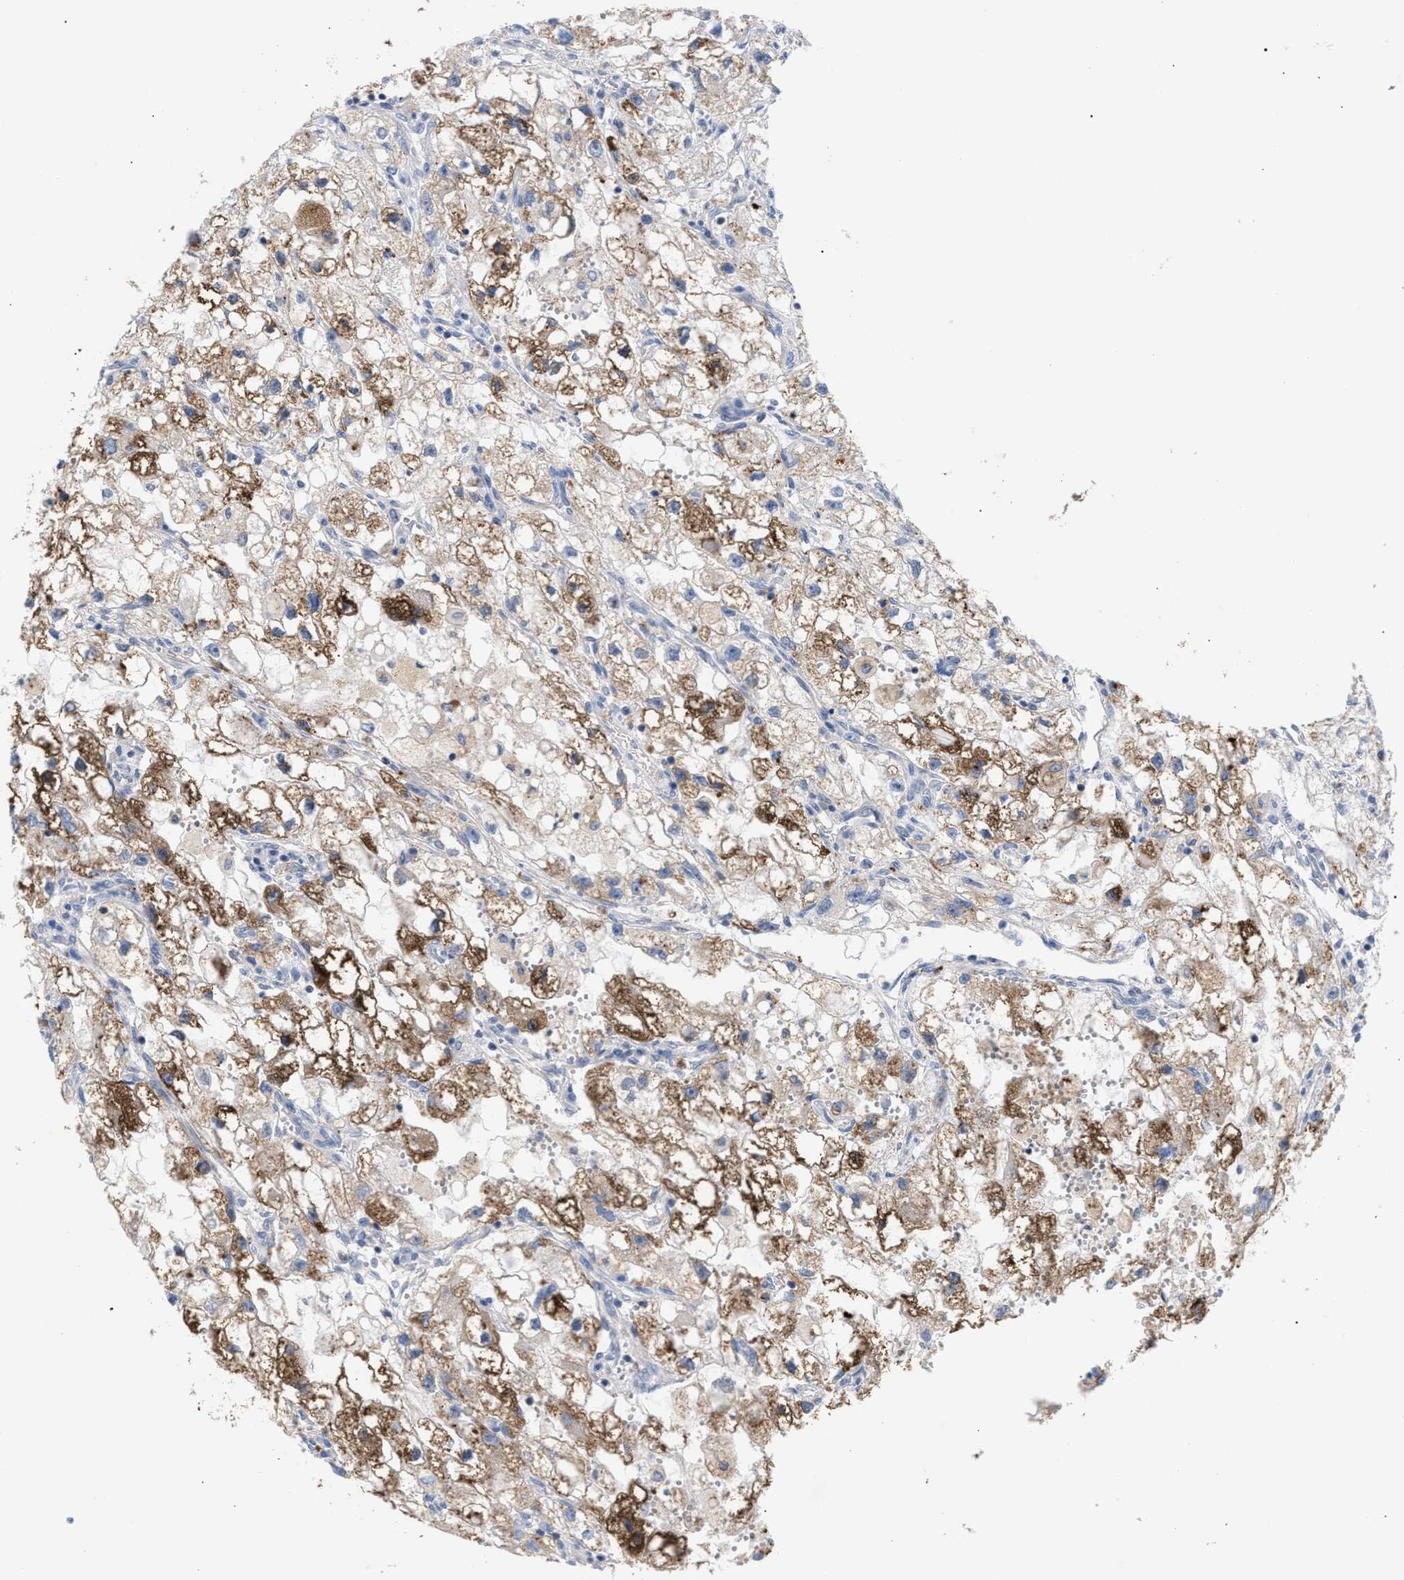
{"staining": {"intensity": "moderate", "quantity": ">75%", "location": "cytoplasmic/membranous"}, "tissue": "renal cancer", "cell_type": "Tumor cells", "image_type": "cancer", "snomed": [{"axis": "morphology", "description": "Adenocarcinoma, NOS"}, {"axis": "topography", "description": "Kidney"}], "caption": "Immunohistochemistry (IHC) staining of renal cancer (adenocarcinoma), which shows medium levels of moderate cytoplasmic/membranous positivity in approximately >75% of tumor cells indicating moderate cytoplasmic/membranous protein expression. The staining was performed using DAB (brown) for protein detection and nuclei were counterstained in hematoxylin (blue).", "gene": "MBTD1", "patient": {"sex": "female", "age": 70}}